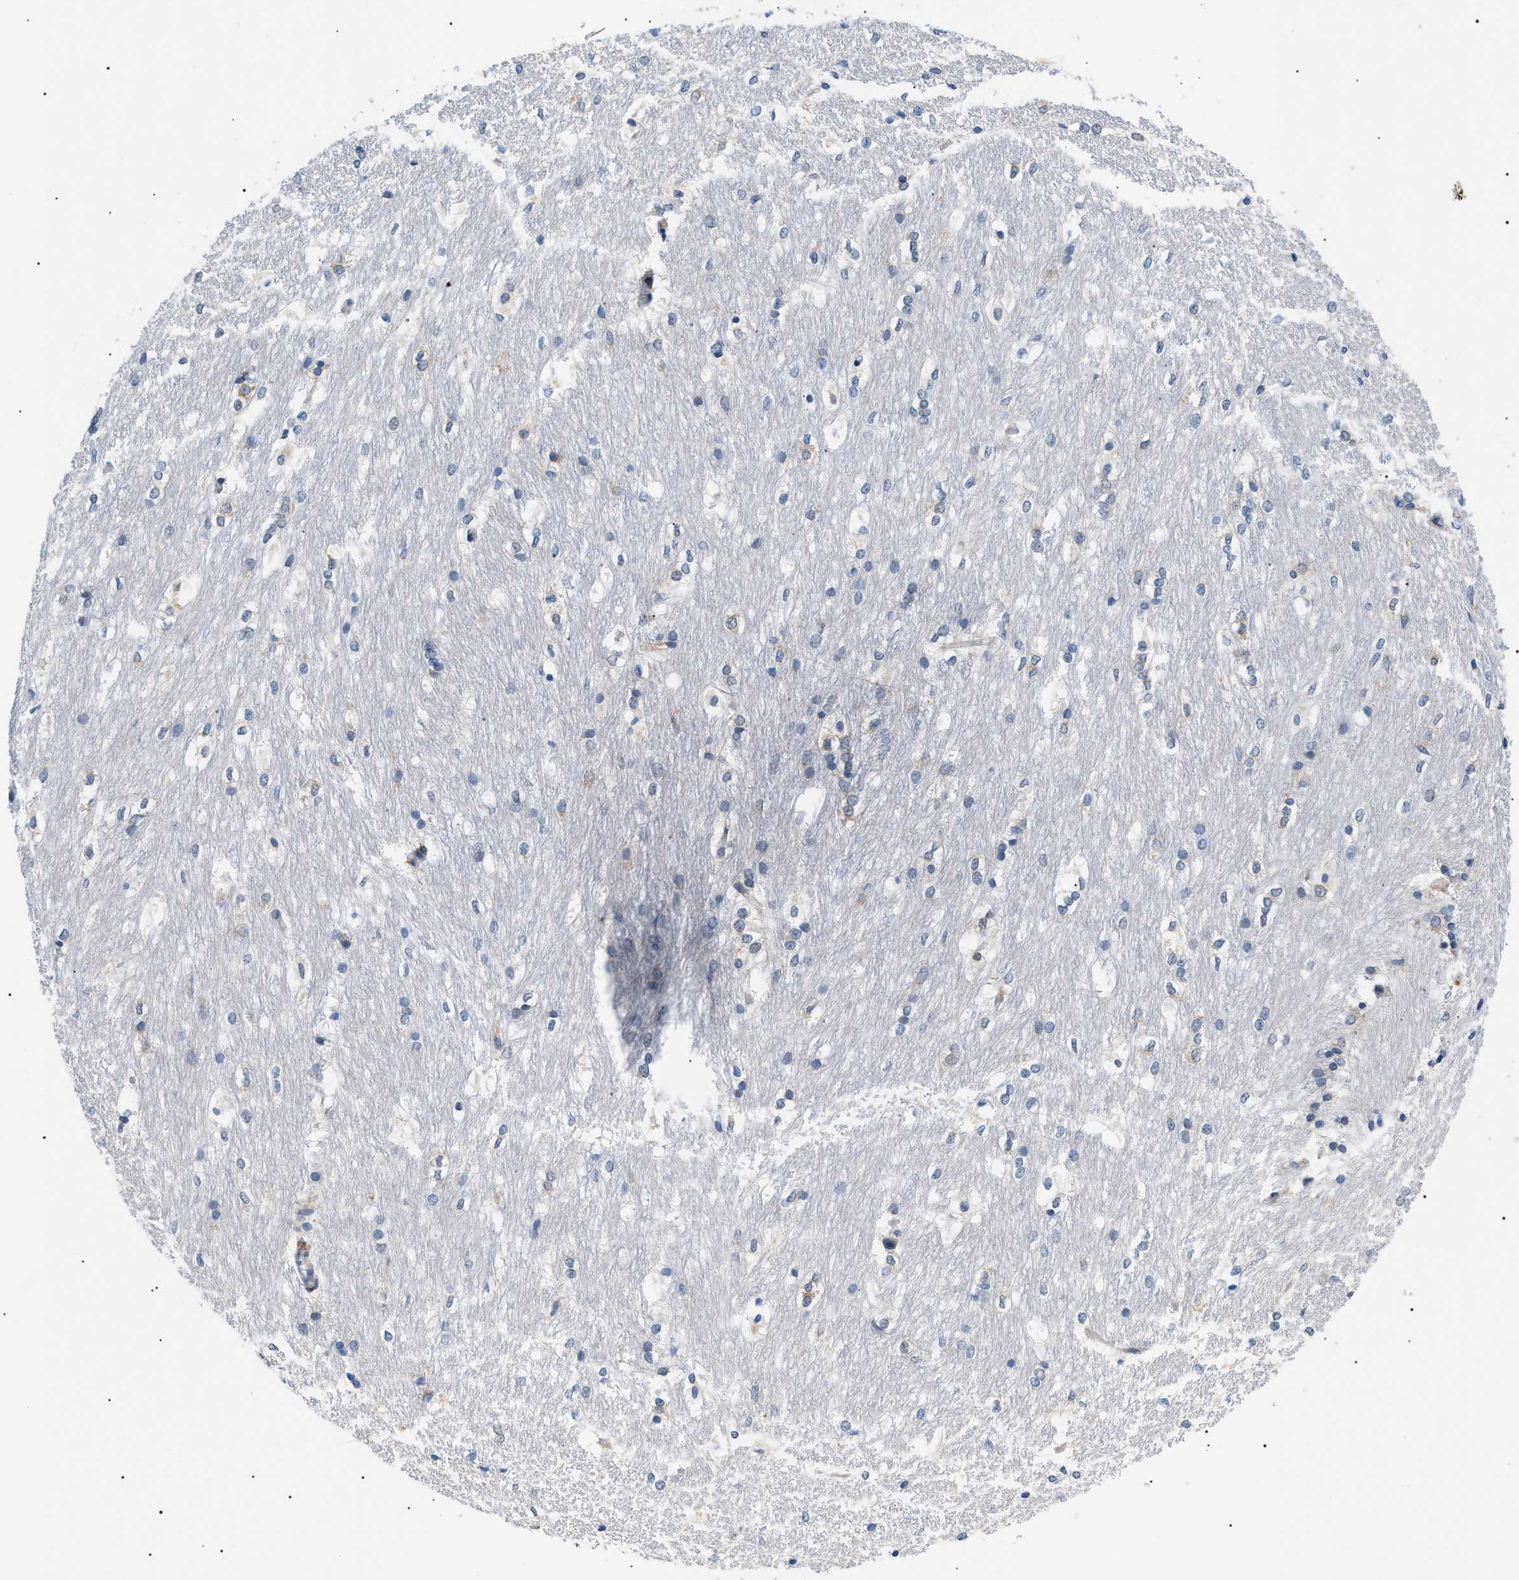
{"staining": {"intensity": "negative", "quantity": "none", "location": "none"}, "tissue": "caudate", "cell_type": "Glial cells", "image_type": "normal", "snomed": [{"axis": "morphology", "description": "Normal tissue, NOS"}, {"axis": "topography", "description": "Lateral ventricle wall"}], "caption": "There is no significant positivity in glial cells of caudate. (Stains: DAB (3,3'-diaminobenzidine) immunohistochemistry (IHC) with hematoxylin counter stain, Microscopy: brightfield microscopy at high magnification).", "gene": "DERL1", "patient": {"sex": "female", "age": 19}}